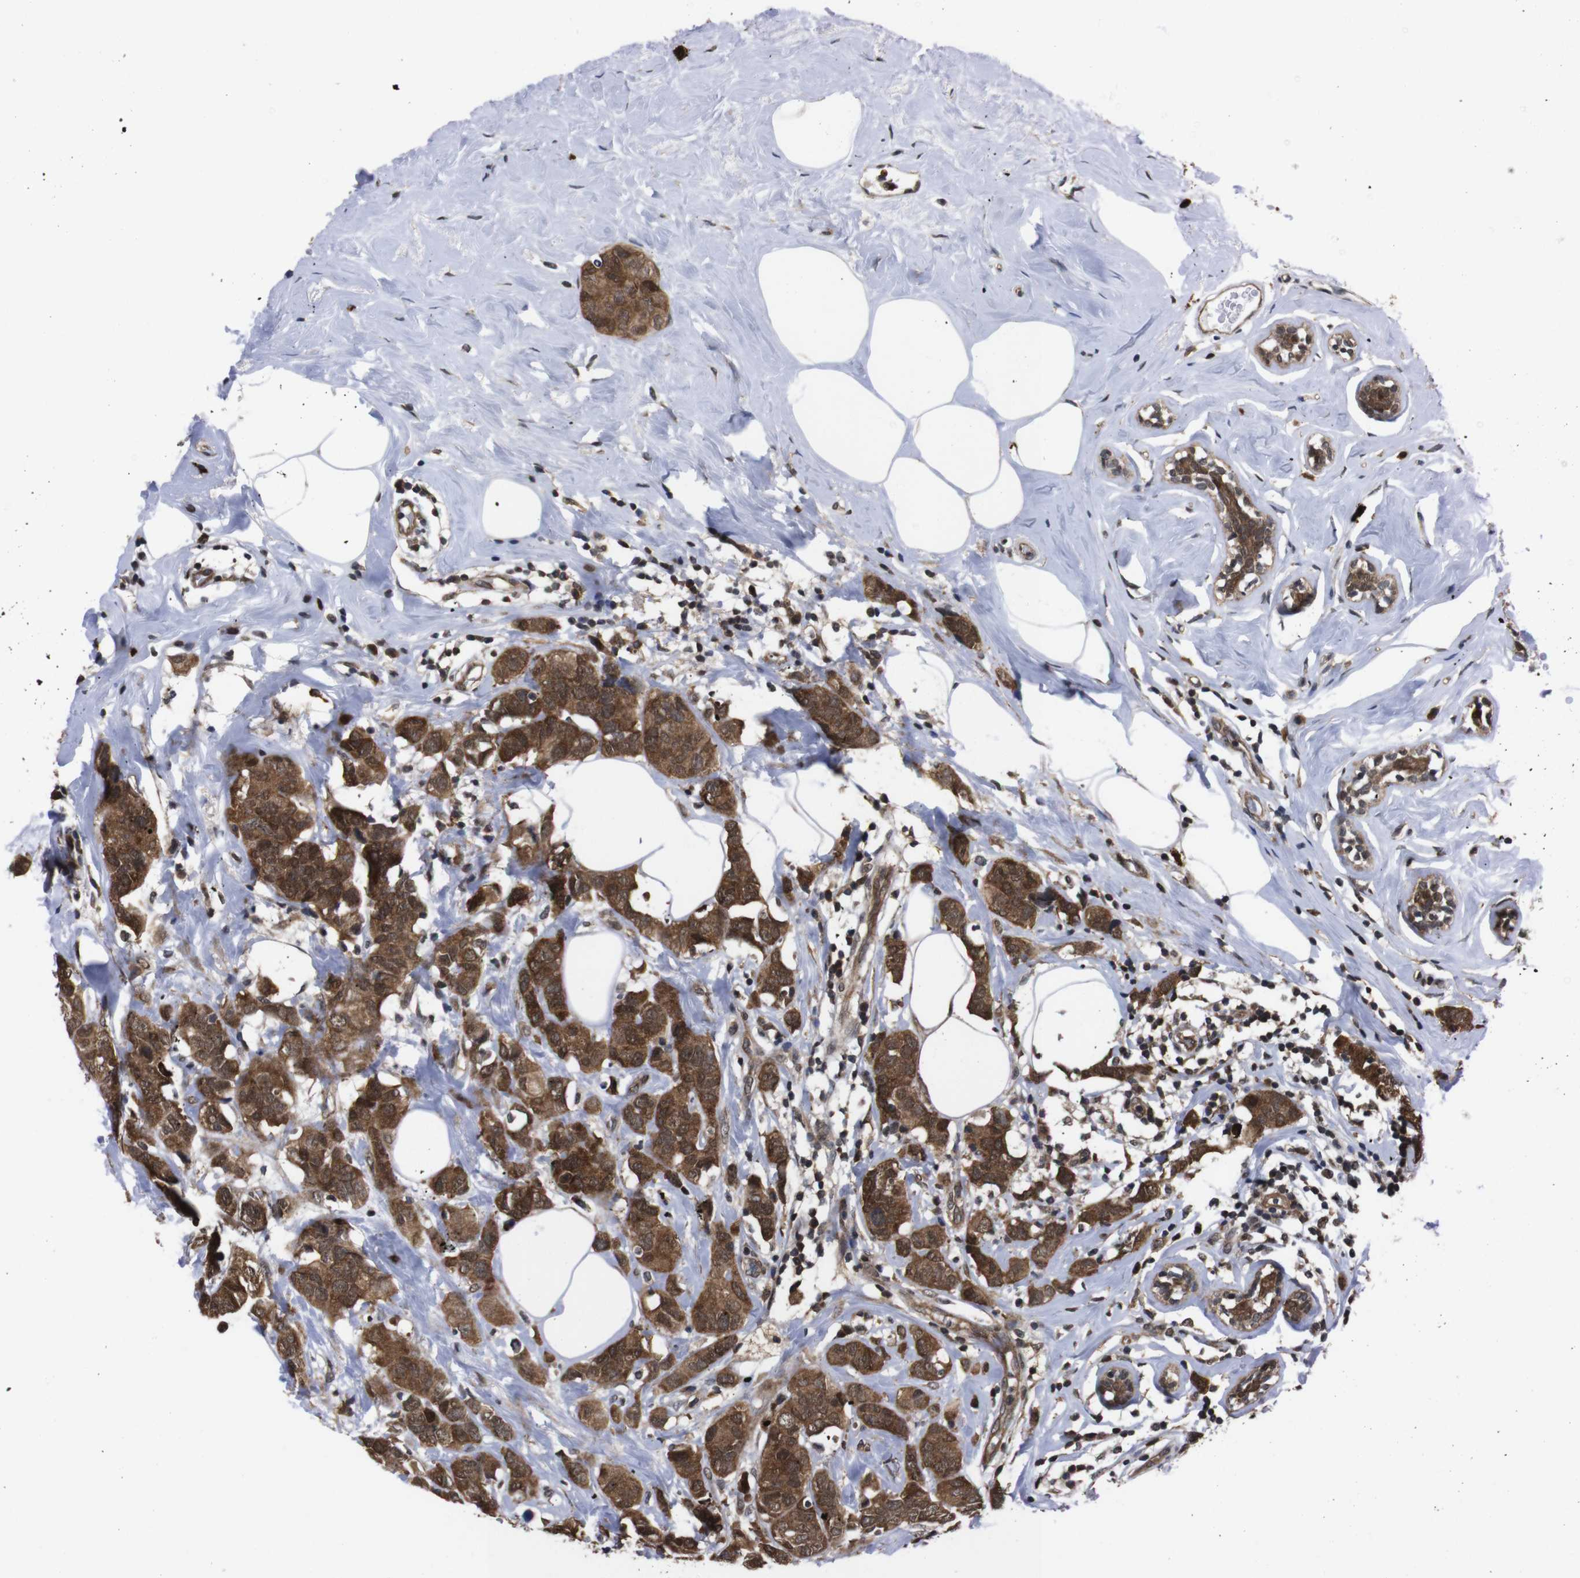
{"staining": {"intensity": "moderate", "quantity": ">75%", "location": "cytoplasmic/membranous,nuclear"}, "tissue": "breast cancer", "cell_type": "Tumor cells", "image_type": "cancer", "snomed": [{"axis": "morphology", "description": "Normal tissue, NOS"}, {"axis": "morphology", "description": "Duct carcinoma"}, {"axis": "topography", "description": "Breast"}], "caption": "Immunohistochemical staining of breast cancer demonstrates medium levels of moderate cytoplasmic/membranous and nuclear staining in approximately >75% of tumor cells. Using DAB (3,3'-diaminobenzidine) (brown) and hematoxylin (blue) stains, captured at high magnification using brightfield microscopy.", "gene": "UBQLN2", "patient": {"sex": "female", "age": 50}}